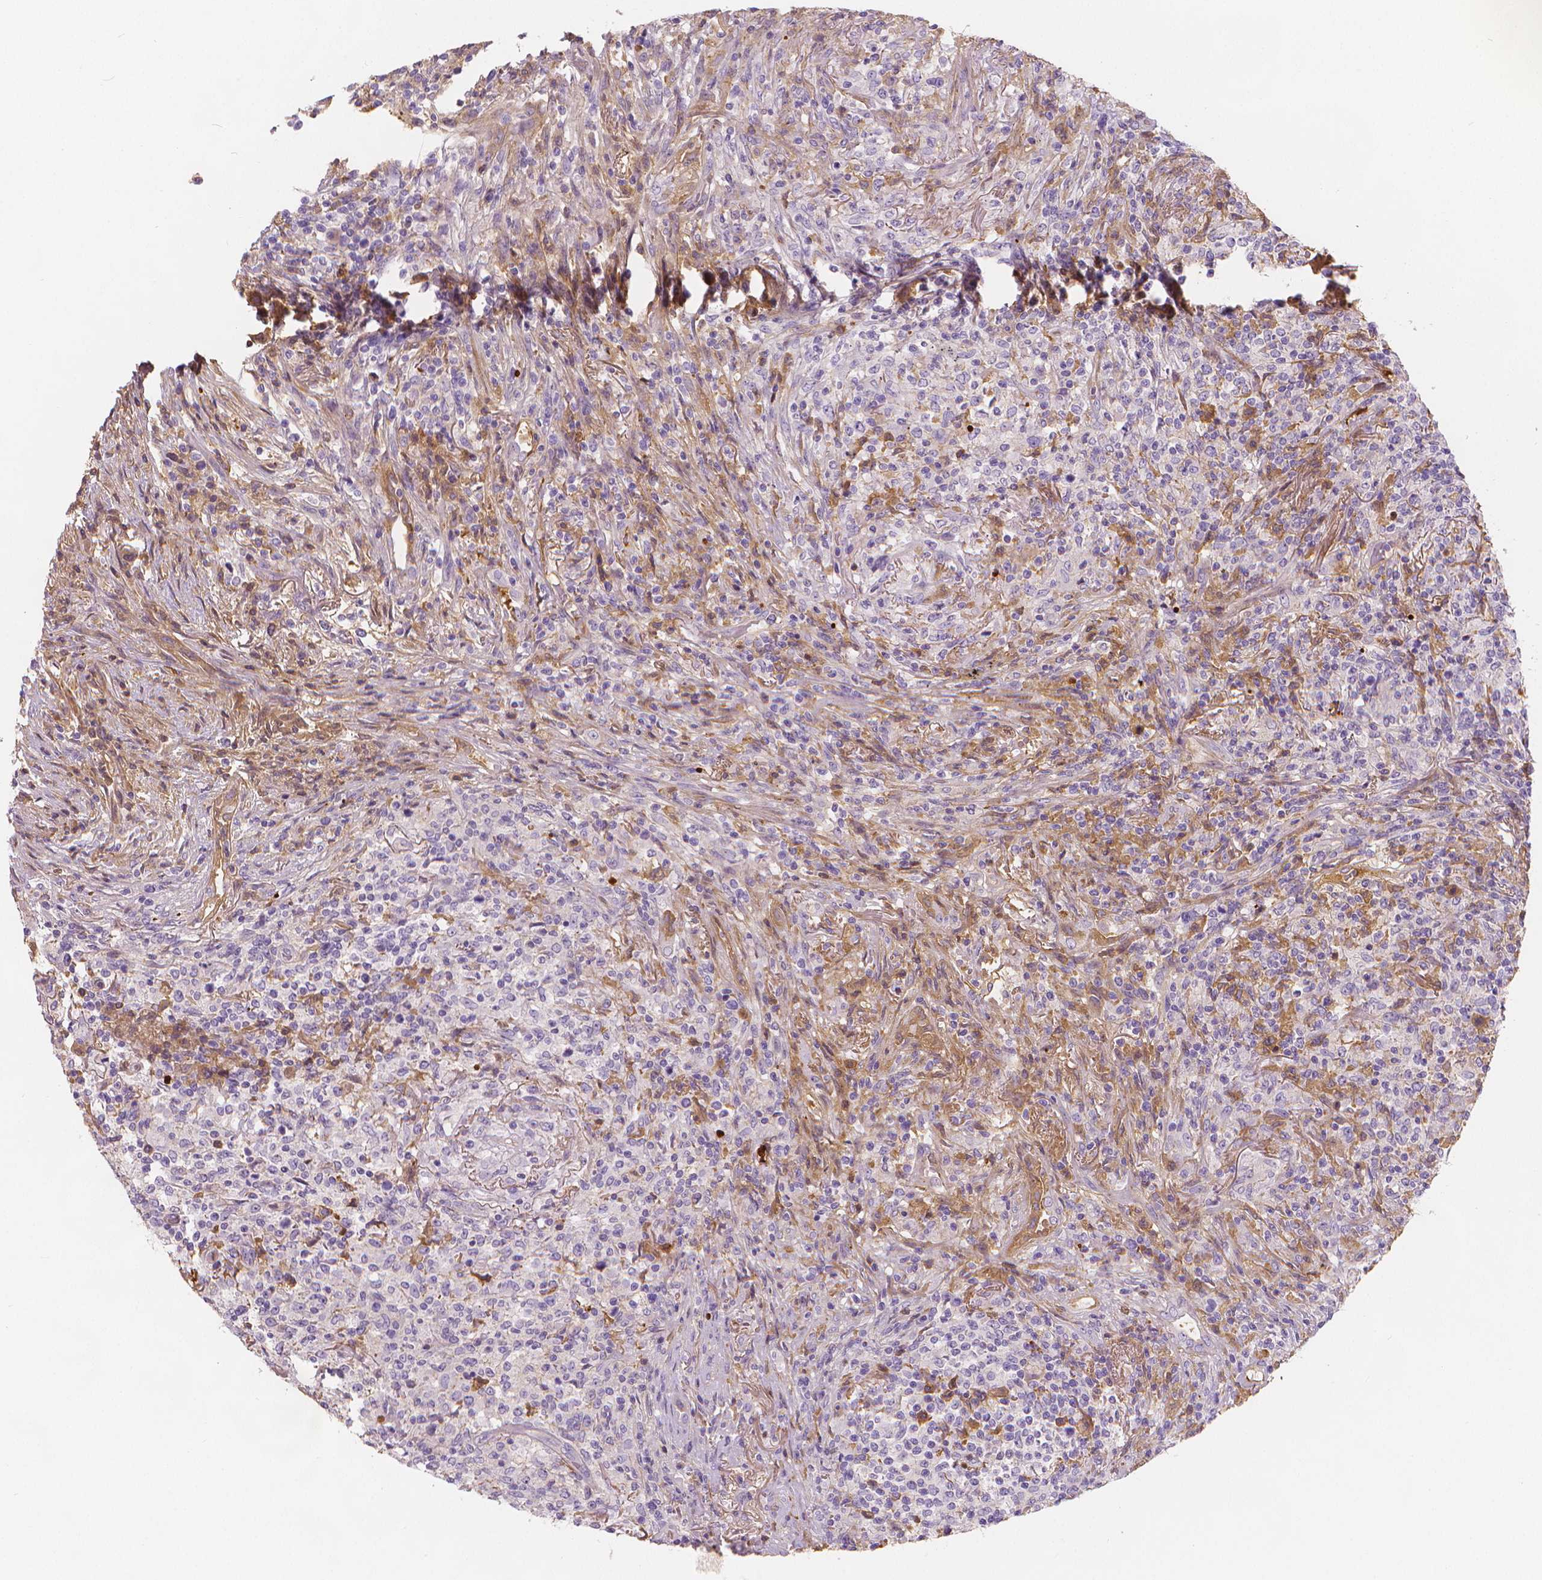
{"staining": {"intensity": "negative", "quantity": "none", "location": "none"}, "tissue": "lymphoma", "cell_type": "Tumor cells", "image_type": "cancer", "snomed": [{"axis": "morphology", "description": "Malignant lymphoma, non-Hodgkin's type, High grade"}, {"axis": "topography", "description": "Lung"}], "caption": "An immunohistochemistry (IHC) histopathology image of lymphoma is shown. There is no staining in tumor cells of lymphoma.", "gene": "APOA4", "patient": {"sex": "male", "age": 79}}